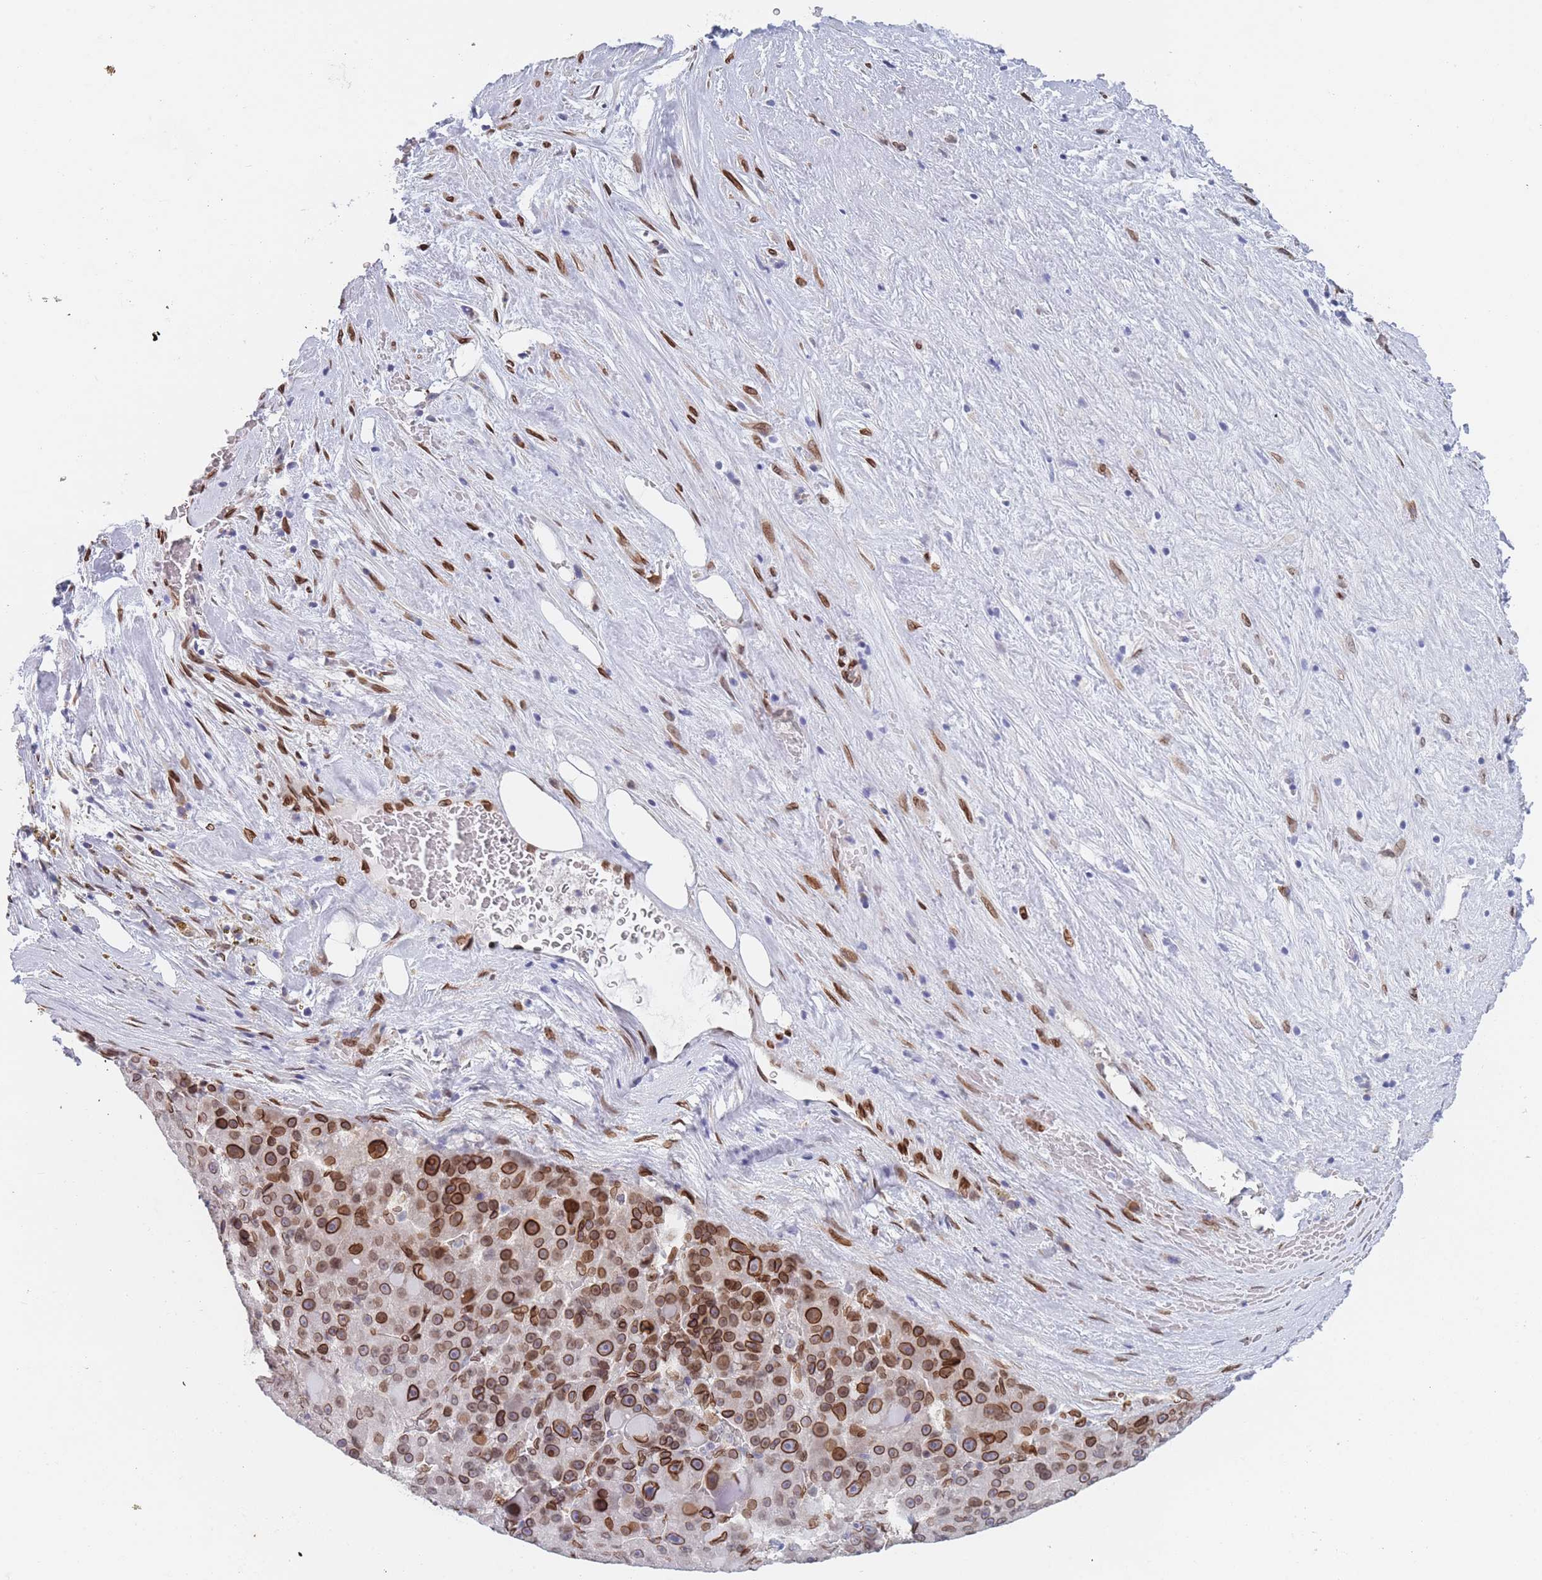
{"staining": {"intensity": "strong", "quantity": ">75%", "location": "cytoplasmic/membranous,nuclear"}, "tissue": "liver cancer", "cell_type": "Tumor cells", "image_type": "cancer", "snomed": [{"axis": "morphology", "description": "Carcinoma, Hepatocellular, NOS"}, {"axis": "topography", "description": "Liver"}], "caption": "Tumor cells display high levels of strong cytoplasmic/membranous and nuclear expression in about >75% of cells in liver cancer (hepatocellular carcinoma).", "gene": "ZBTB1", "patient": {"sex": "male", "age": 76}}